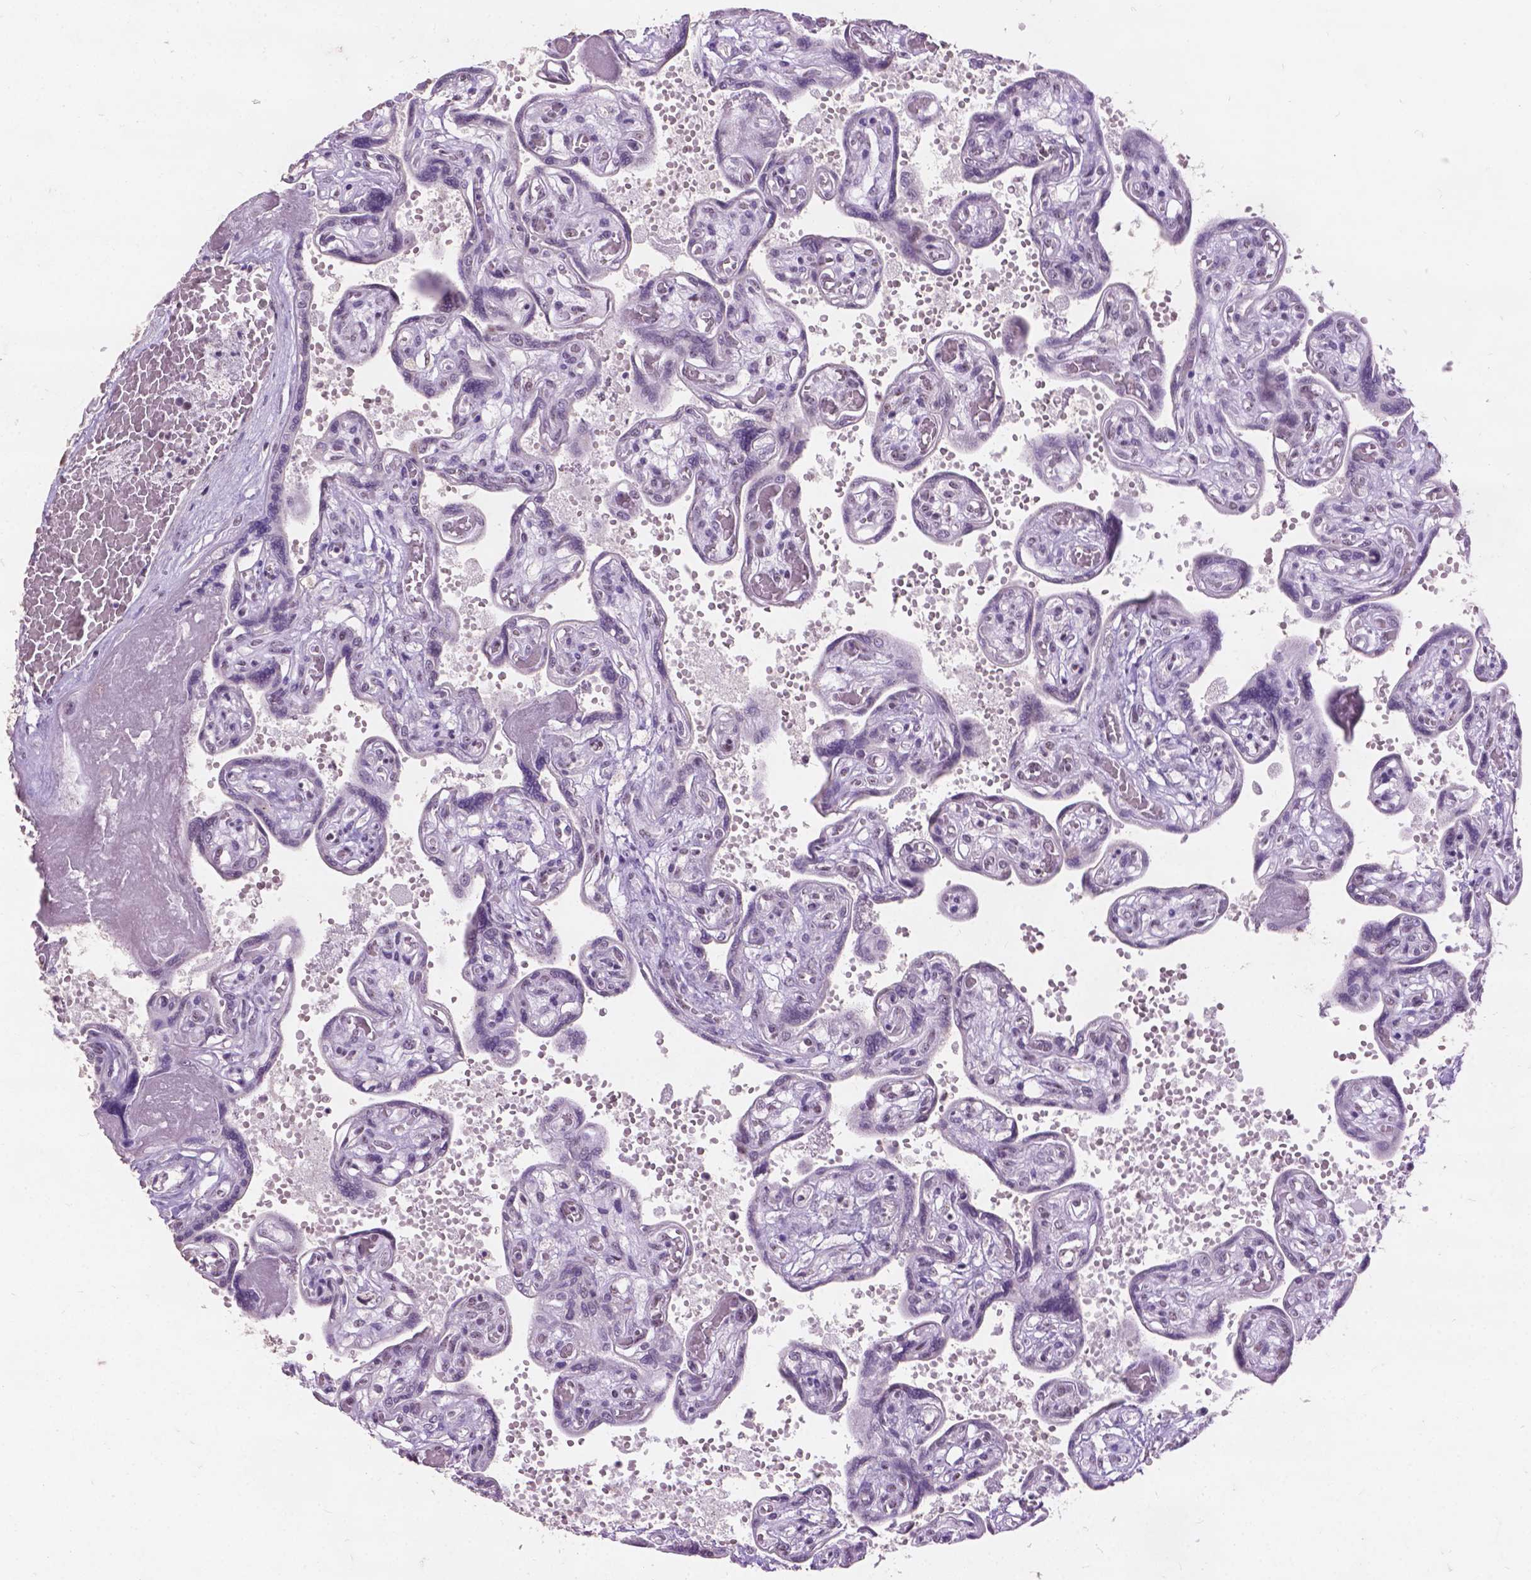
{"staining": {"intensity": "moderate", "quantity": ">75%", "location": "nuclear"}, "tissue": "placenta", "cell_type": "Decidual cells", "image_type": "normal", "snomed": [{"axis": "morphology", "description": "Normal tissue, NOS"}, {"axis": "topography", "description": "Placenta"}], "caption": "Protein analysis of benign placenta displays moderate nuclear staining in approximately >75% of decidual cells.", "gene": "COIL", "patient": {"sex": "female", "age": 32}}